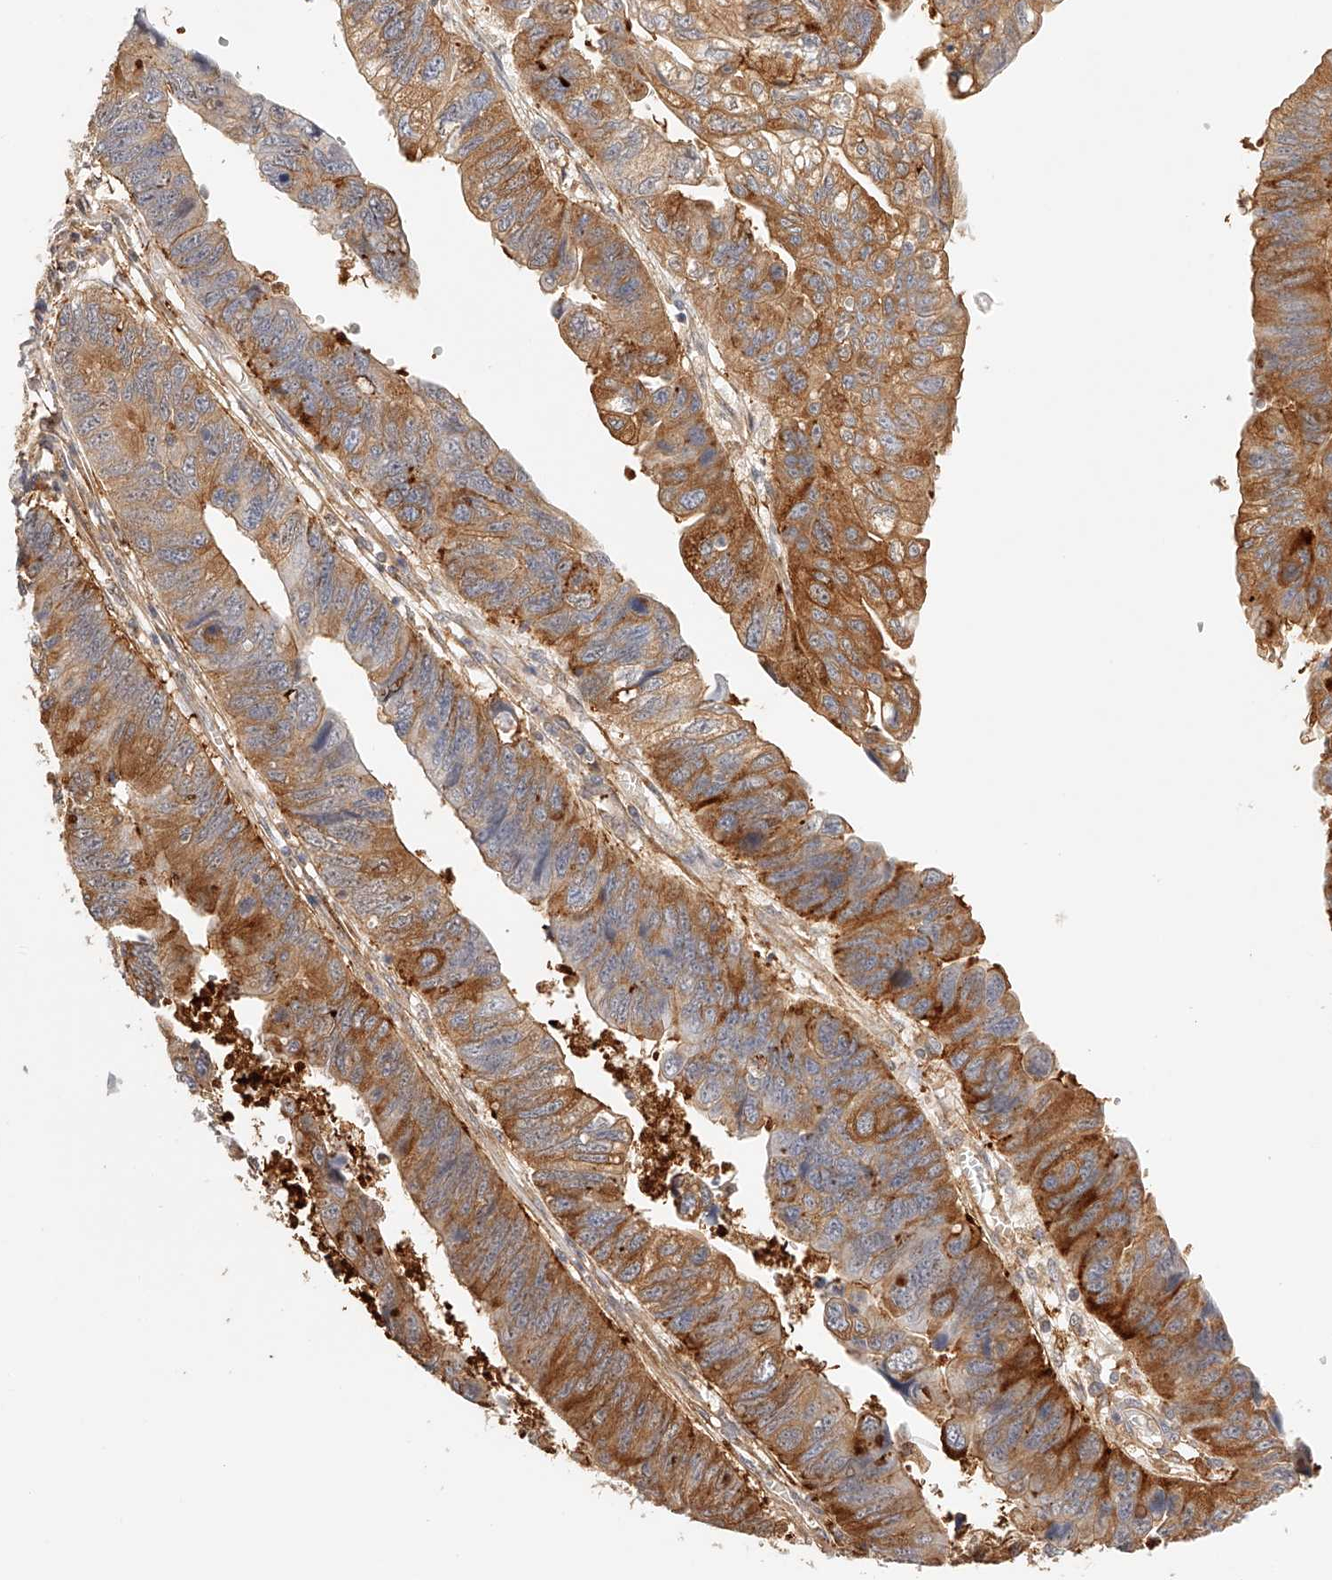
{"staining": {"intensity": "strong", "quantity": ">75%", "location": "cytoplasmic/membranous"}, "tissue": "stomach cancer", "cell_type": "Tumor cells", "image_type": "cancer", "snomed": [{"axis": "morphology", "description": "Adenocarcinoma, NOS"}, {"axis": "topography", "description": "Stomach"}], "caption": "A high-resolution photomicrograph shows immunohistochemistry staining of stomach cancer (adenocarcinoma), which exhibits strong cytoplasmic/membranous expression in about >75% of tumor cells.", "gene": "SYNC", "patient": {"sex": "male", "age": 59}}